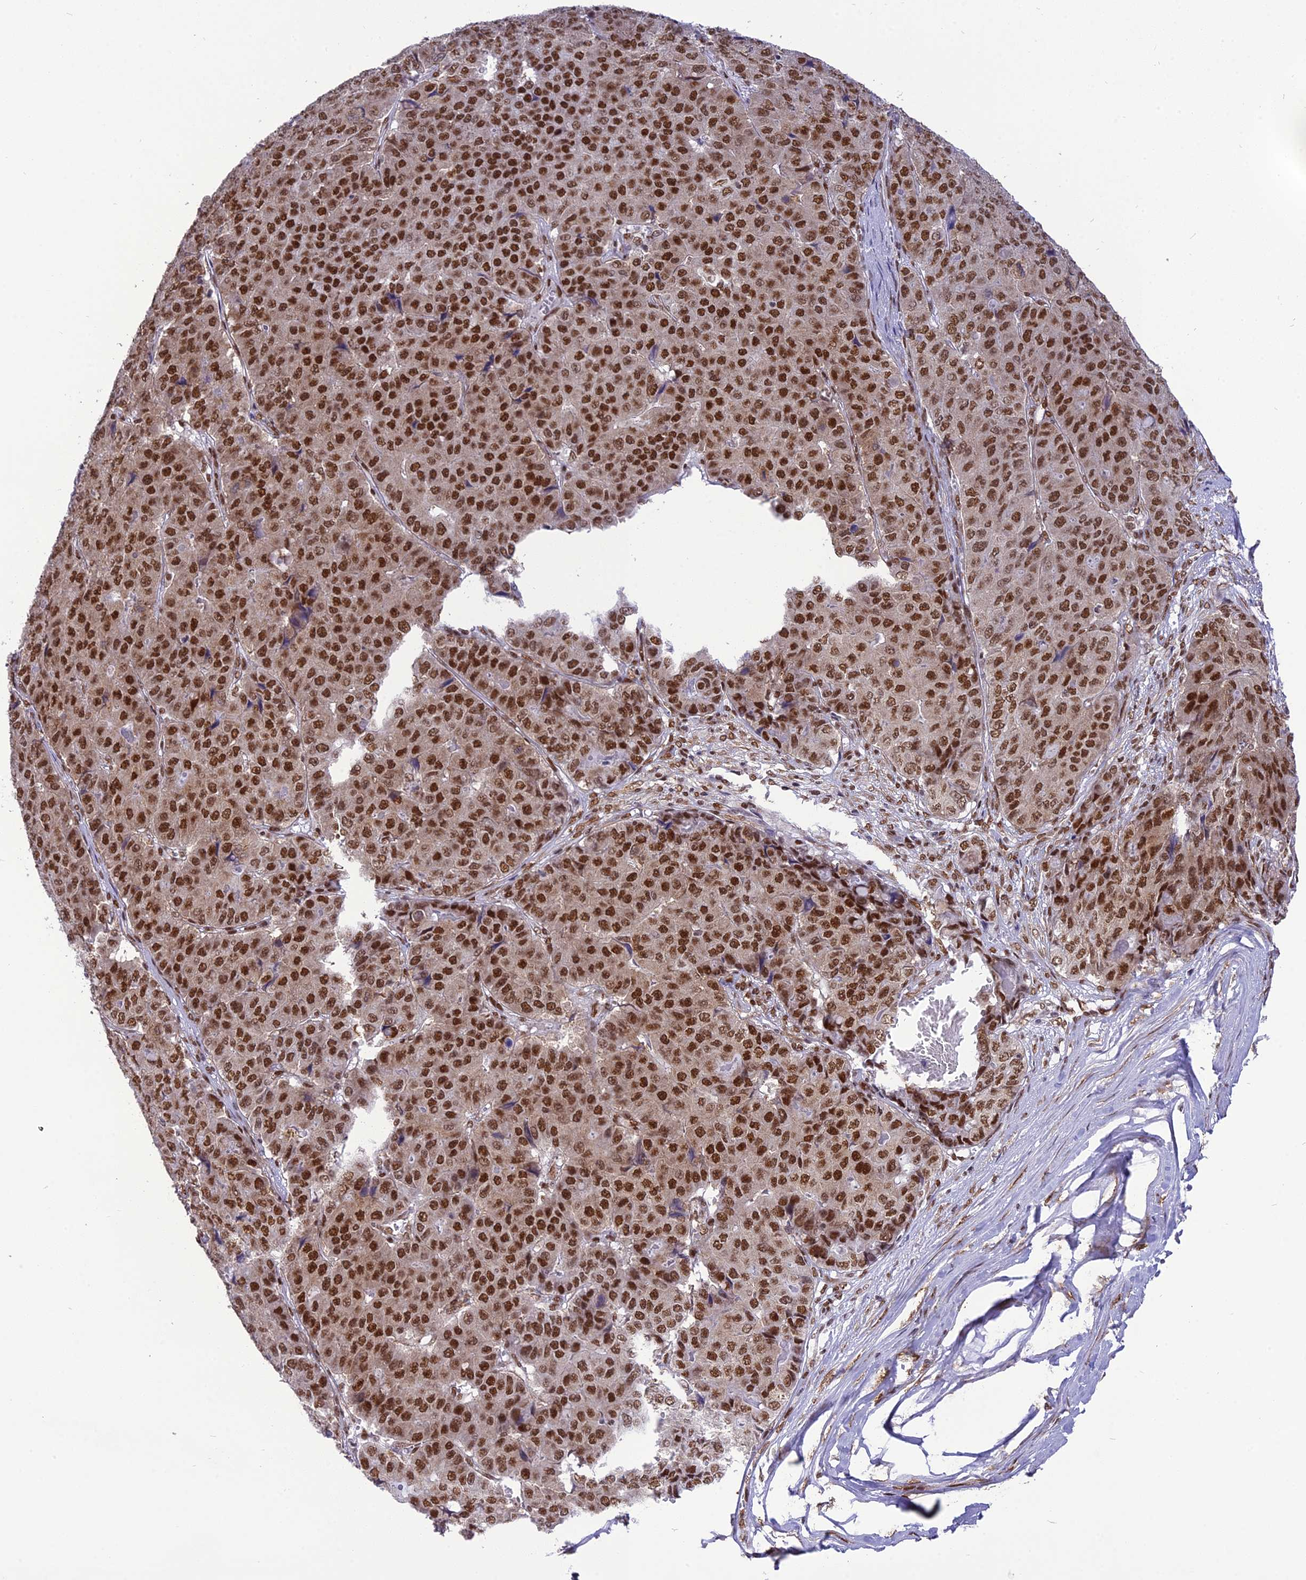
{"staining": {"intensity": "strong", "quantity": ">75%", "location": "nuclear"}, "tissue": "pancreatic cancer", "cell_type": "Tumor cells", "image_type": "cancer", "snomed": [{"axis": "morphology", "description": "Adenocarcinoma, NOS"}, {"axis": "topography", "description": "Pancreas"}], "caption": "Pancreatic cancer (adenocarcinoma) stained for a protein reveals strong nuclear positivity in tumor cells.", "gene": "DDX1", "patient": {"sex": "male", "age": 50}}